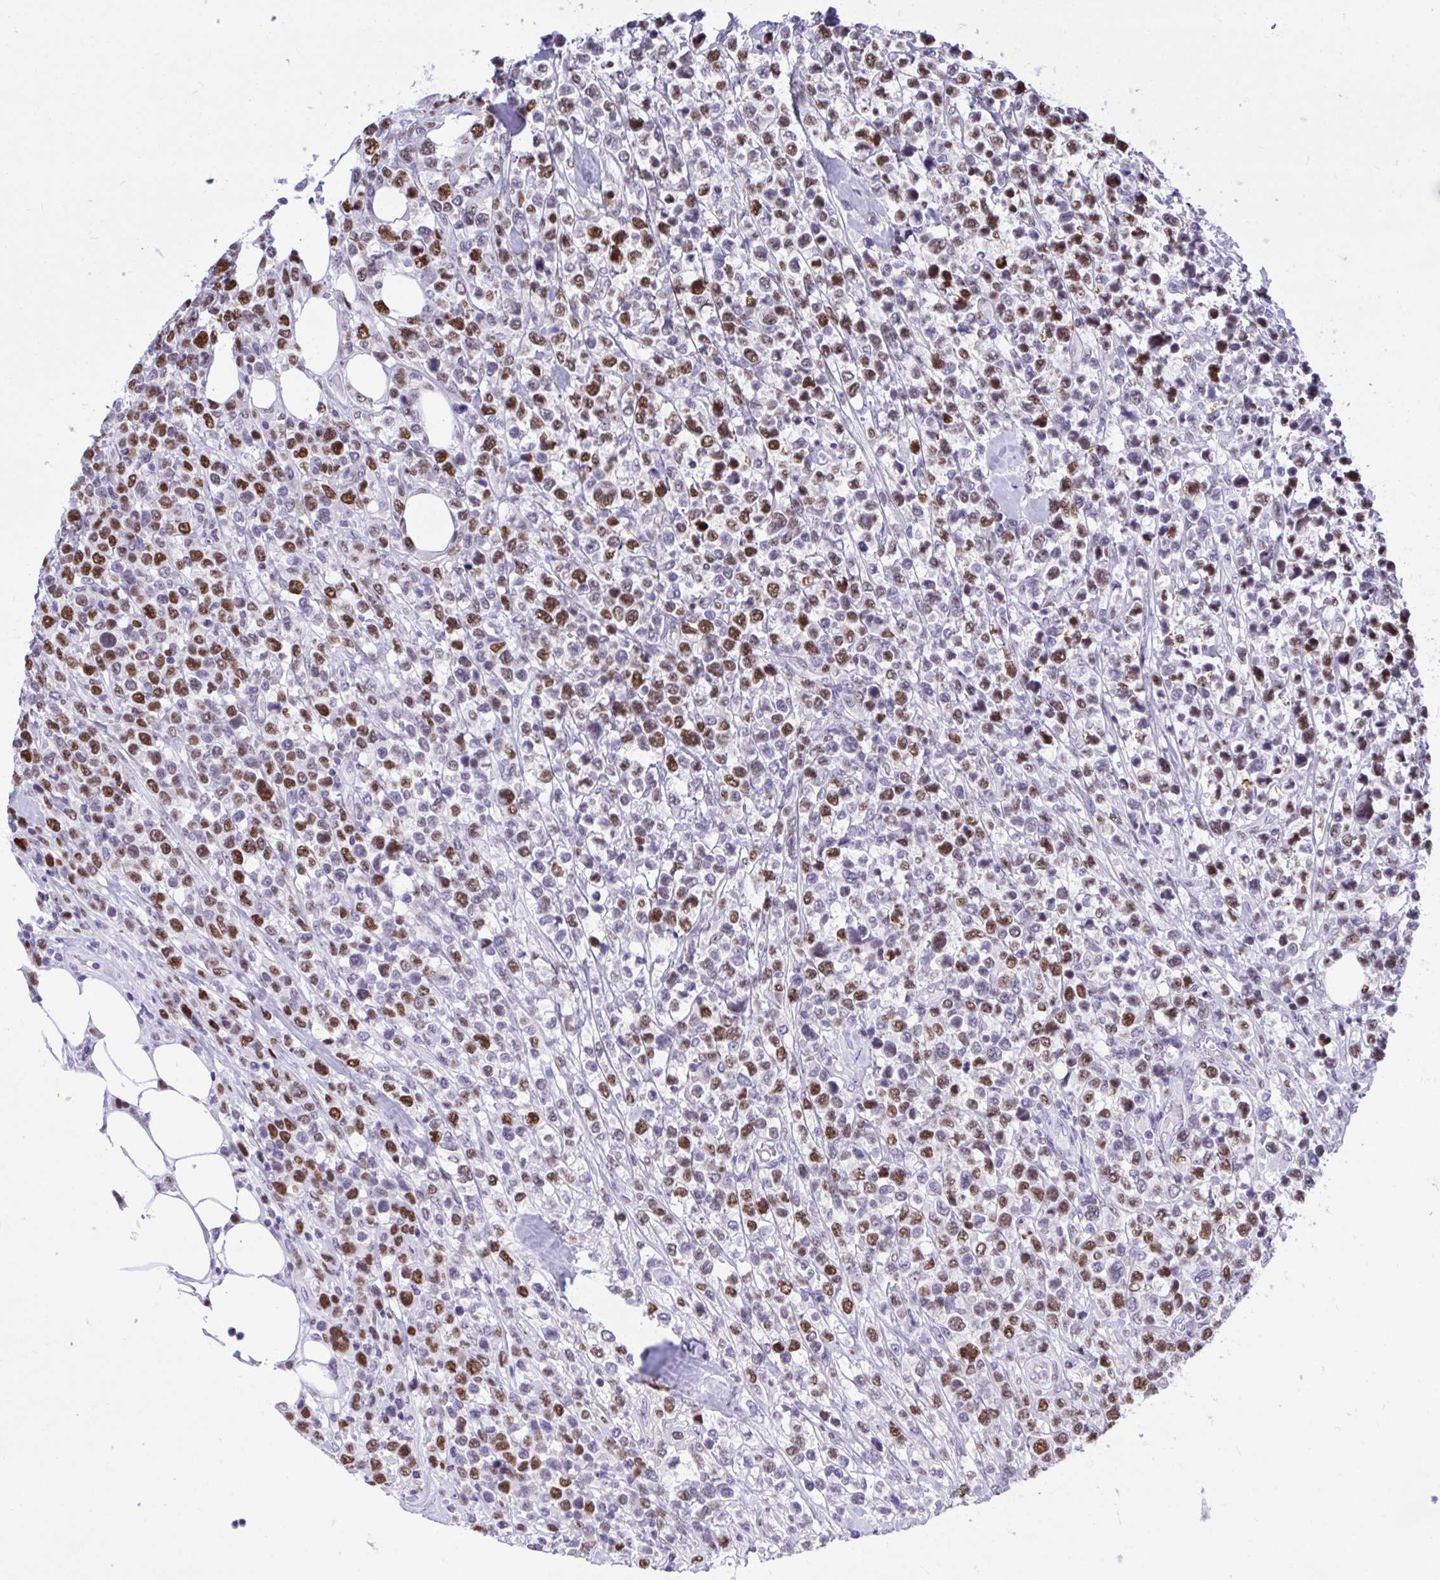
{"staining": {"intensity": "strong", "quantity": "25%-75%", "location": "nuclear"}, "tissue": "lymphoma", "cell_type": "Tumor cells", "image_type": "cancer", "snomed": [{"axis": "morphology", "description": "Malignant lymphoma, non-Hodgkin's type, High grade"}, {"axis": "topography", "description": "Soft tissue"}], "caption": "High-power microscopy captured an immunohistochemistry (IHC) micrograph of lymphoma, revealing strong nuclear positivity in approximately 25%-75% of tumor cells. The staining was performed using DAB (3,3'-diaminobenzidine), with brown indicating positive protein expression. Nuclei are stained blue with hematoxylin.", "gene": "C1QL2", "patient": {"sex": "female", "age": 56}}